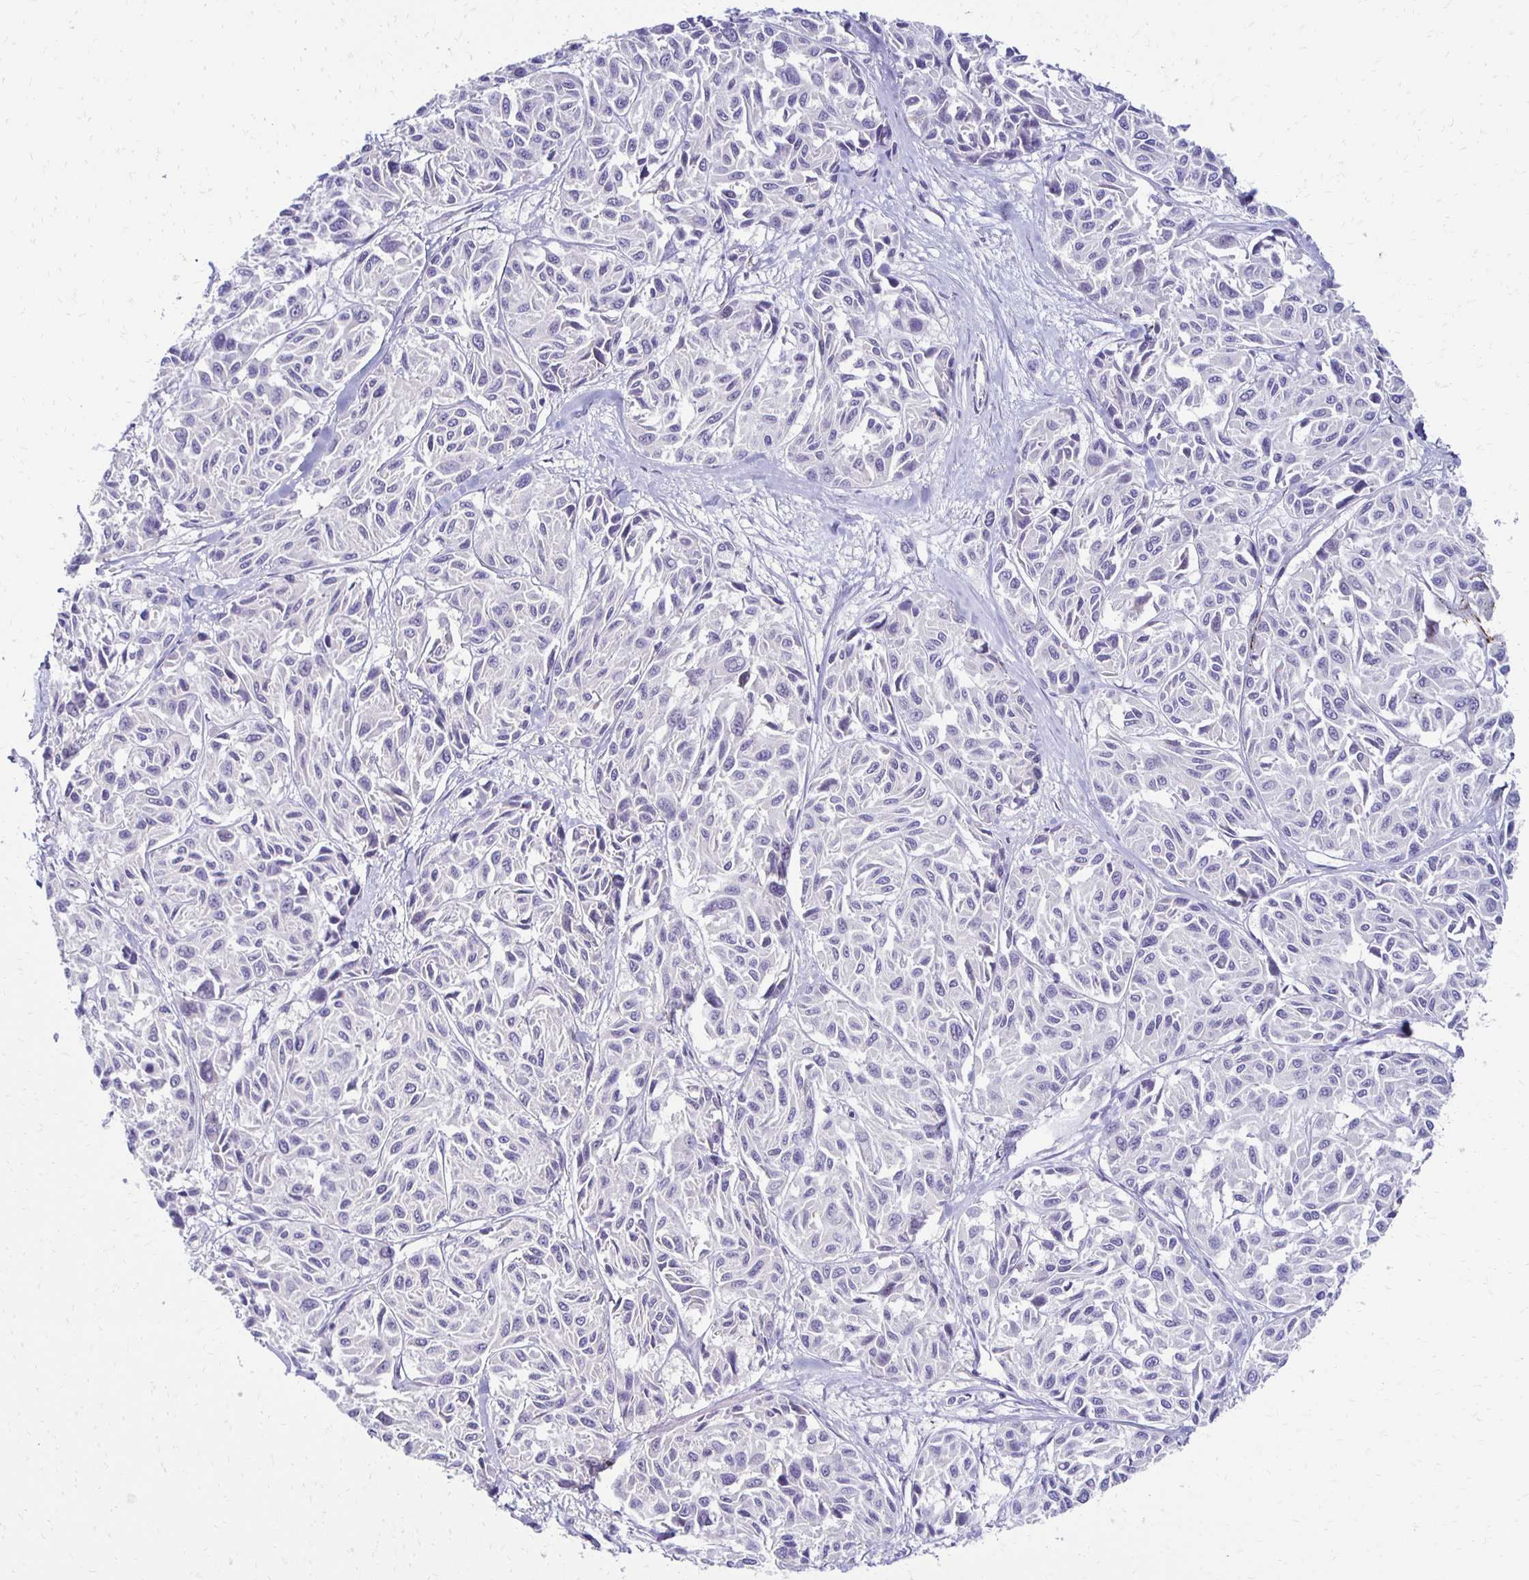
{"staining": {"intensity": "negative", "quantity": "none", "location": "none"}, "tissue": "melanoma", "cell_type": "Tumor cells", "image_type": "cancer", "snomed": [{"axis": "morphology", "description": "Malignant melanoma, NOS"}, {"axis": "topography", "description": "Skin"}], "caption": "This is an immunohistochemistry (IHC) photomicrograph of melanoma. There is no positivity in tumor cells.", "gene": "C1QTNF2", "patient": {"sex": "female", "age": 66}}